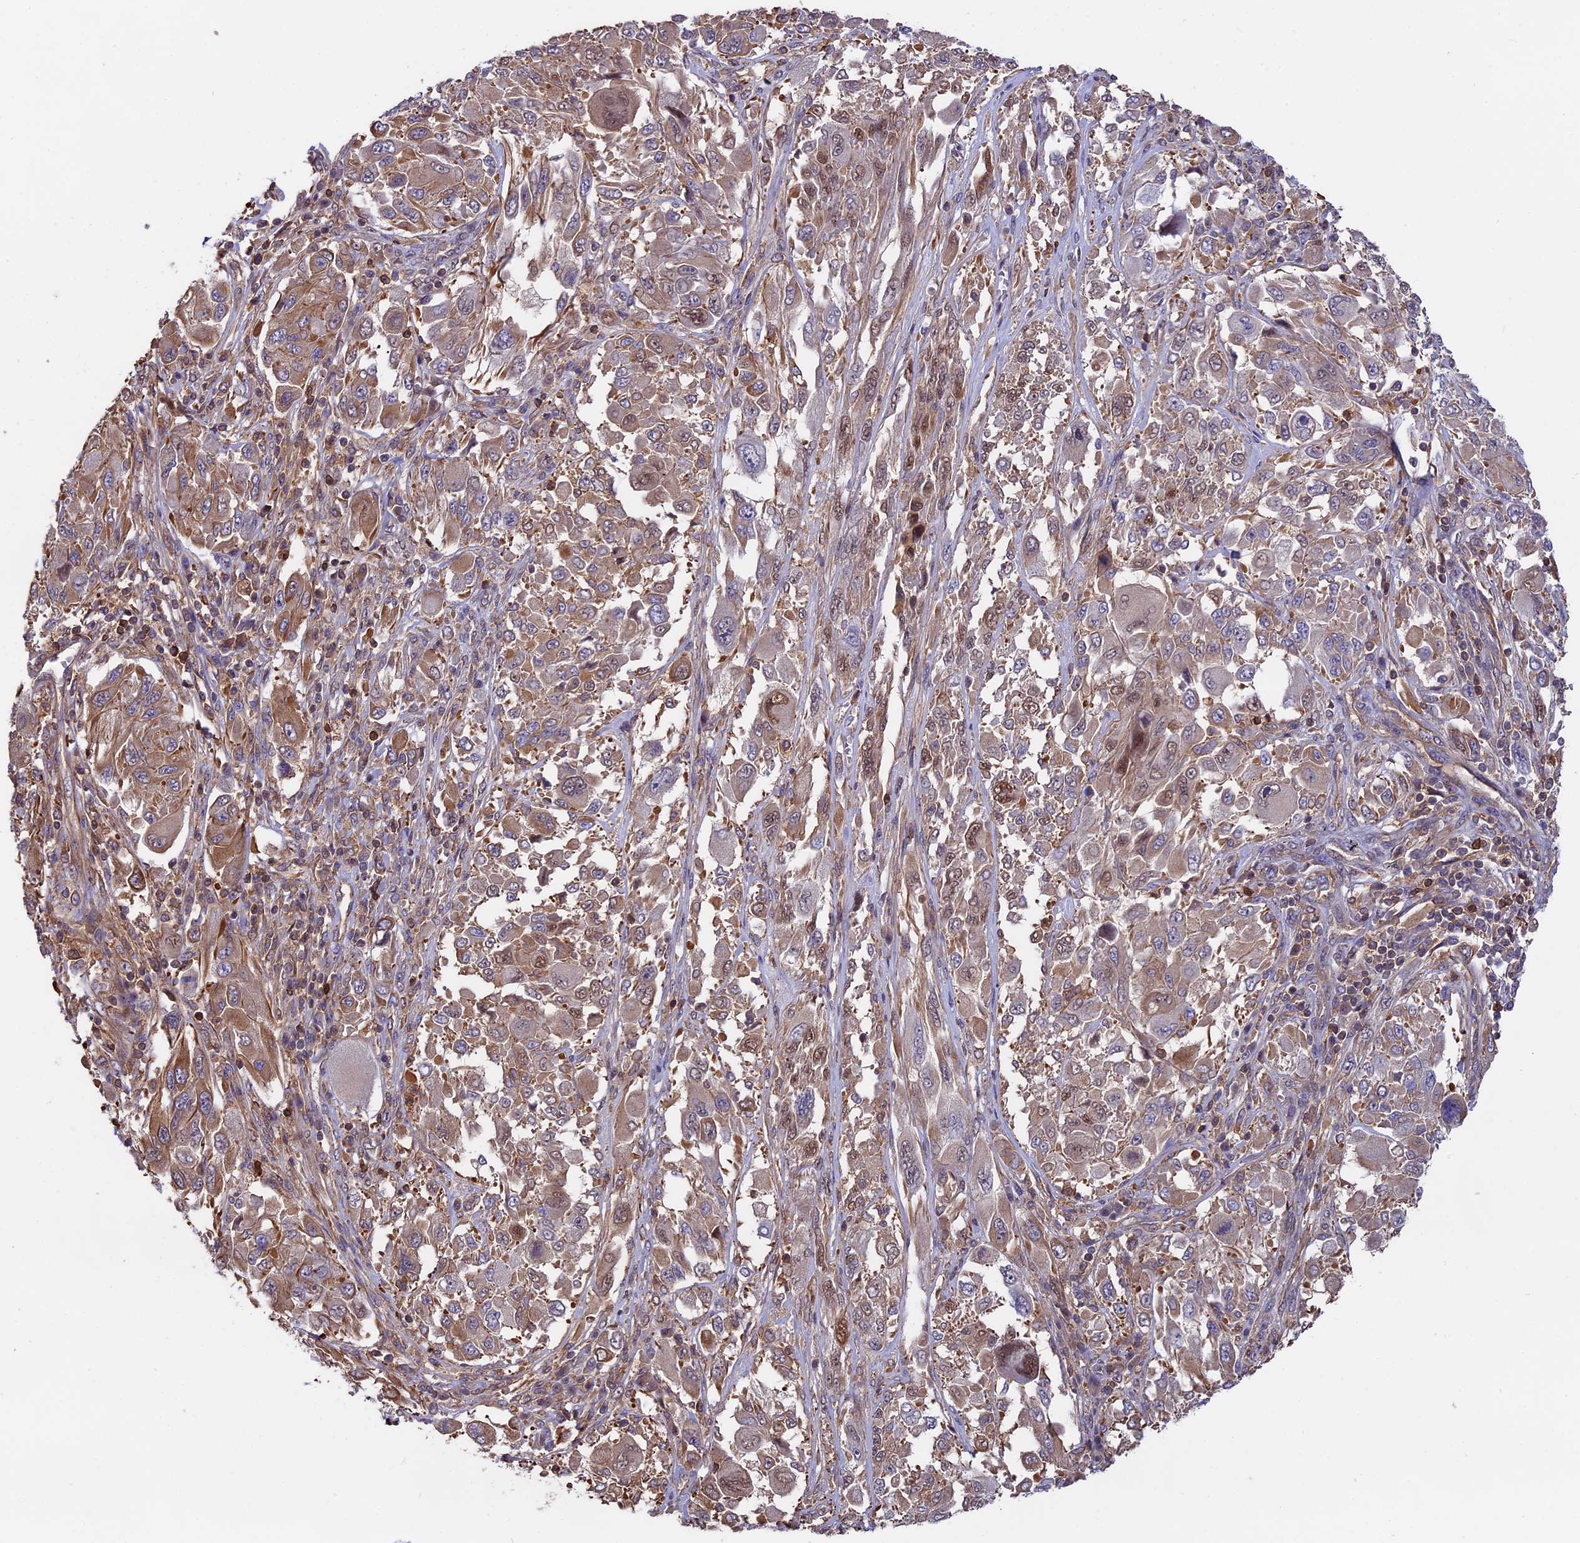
{"staining": {"intensity": "weak", "quantity": ">75%", "location": "cytoplasmic/membranous,nuclear"}, "tissue": "melanoma", "cell_type": "Tumor cells", "image_type": "cancer", "snomed": [{"axis": "morphology", "description": "Malignant melanoma, NOS"}, {"axis": "topography", "description": "Skin"}], "caption": "Protein staining exhibits weak cytoplasmic/membranous and nuclear positivity in approximately >75% of tumor cells in melanoma.", "gene": "FAM118B", "patient": {"sex": "female", "age": 91}}